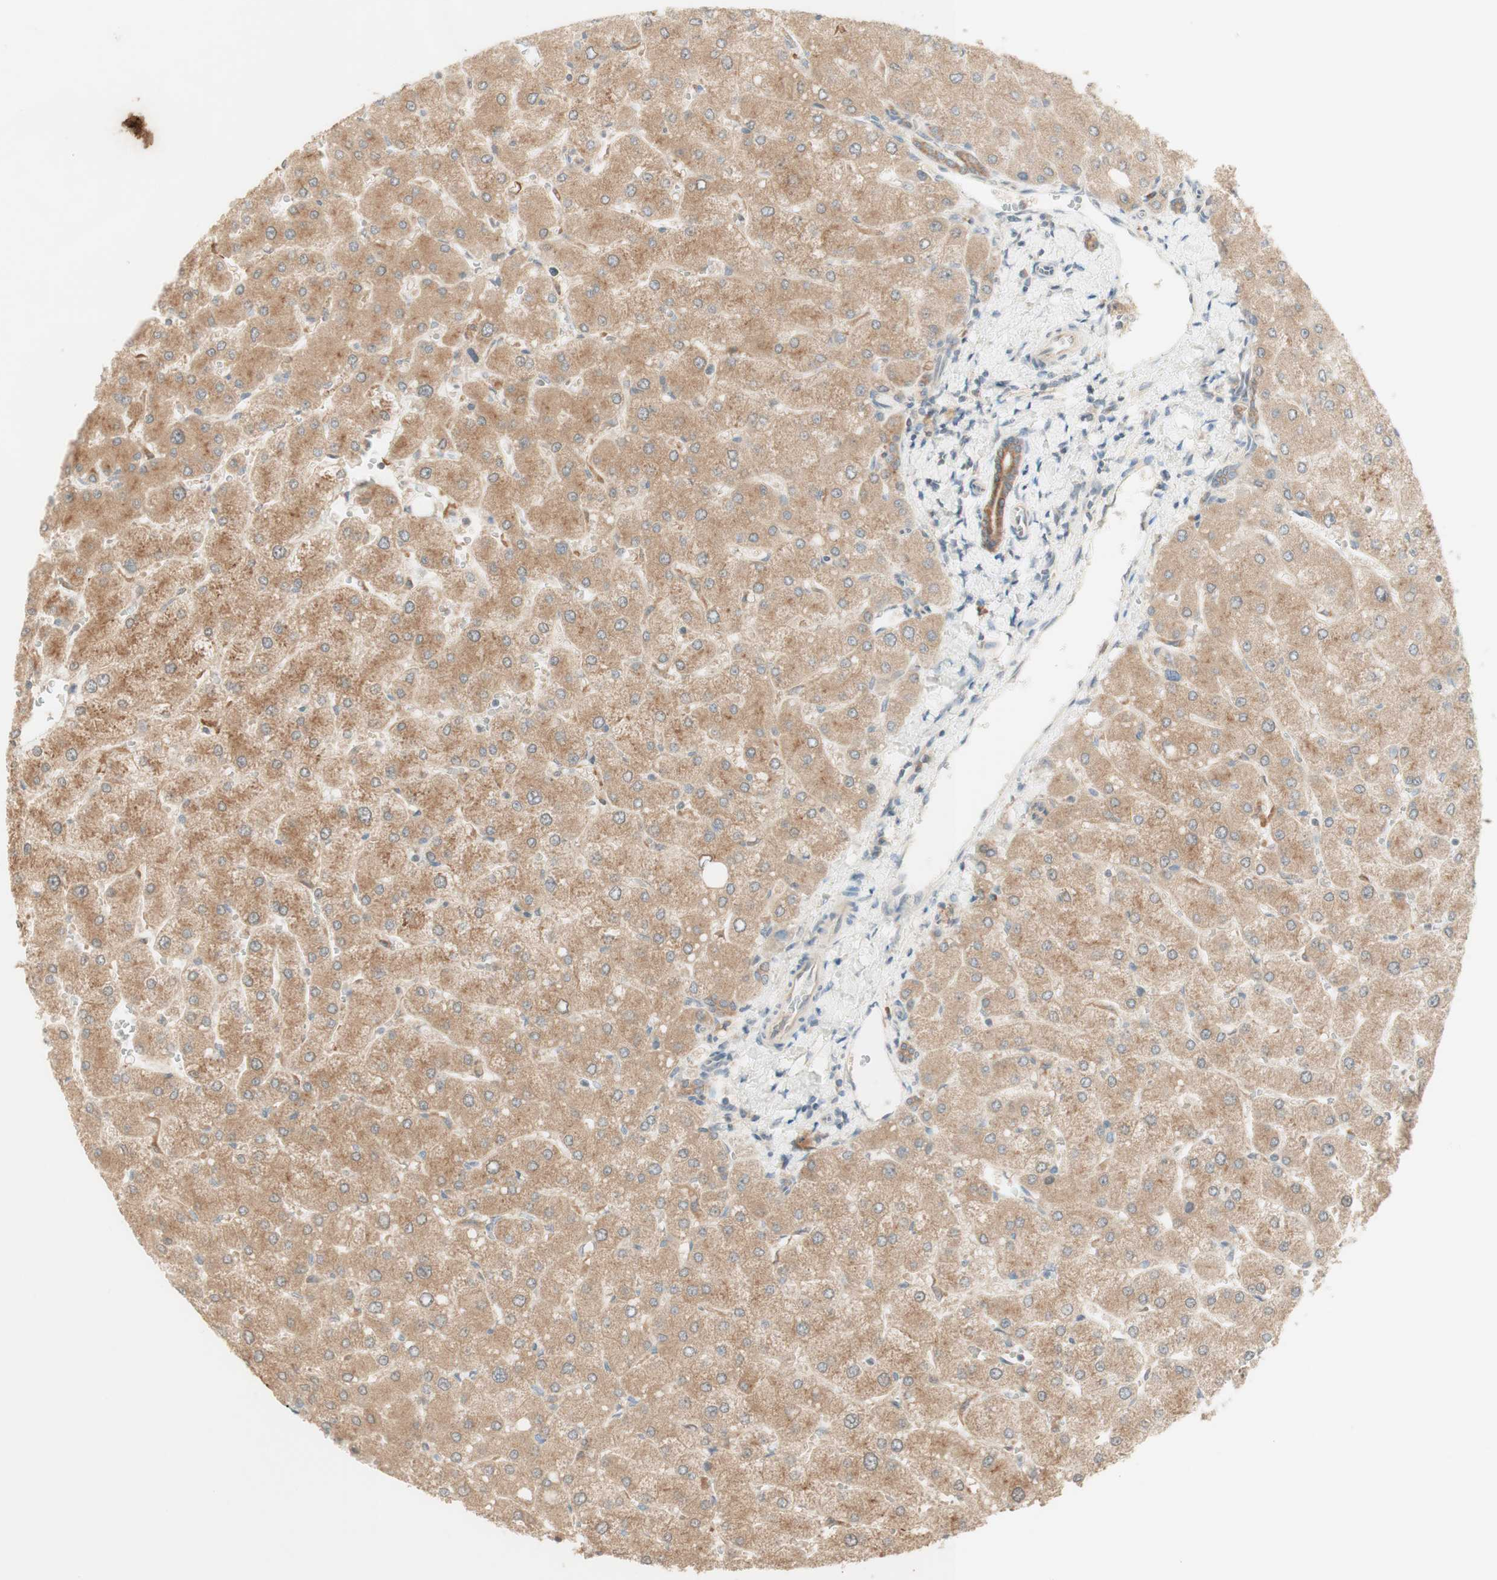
{"staining": {"intensity": "moderate", "quantity": ">75%", "location": "cytoplasmic/membranous"}, "tissue": "liver", "cell_type": "Cholangiocytes", "image_type": "normal", "snomed": [{"axis": "morphology", "description": "Normal tissue, NOS"}, {"axis": "topography", "description": "Liver"}], "caption": "Immunohistochemistry (IHC) of normal human liver reveals medium levels of moderate cytoplasmic/membranous staining in approximately >75% of cholangiocytes.", "gene": "CLCN2", "patient": {"sex": "male", "age": 55}}